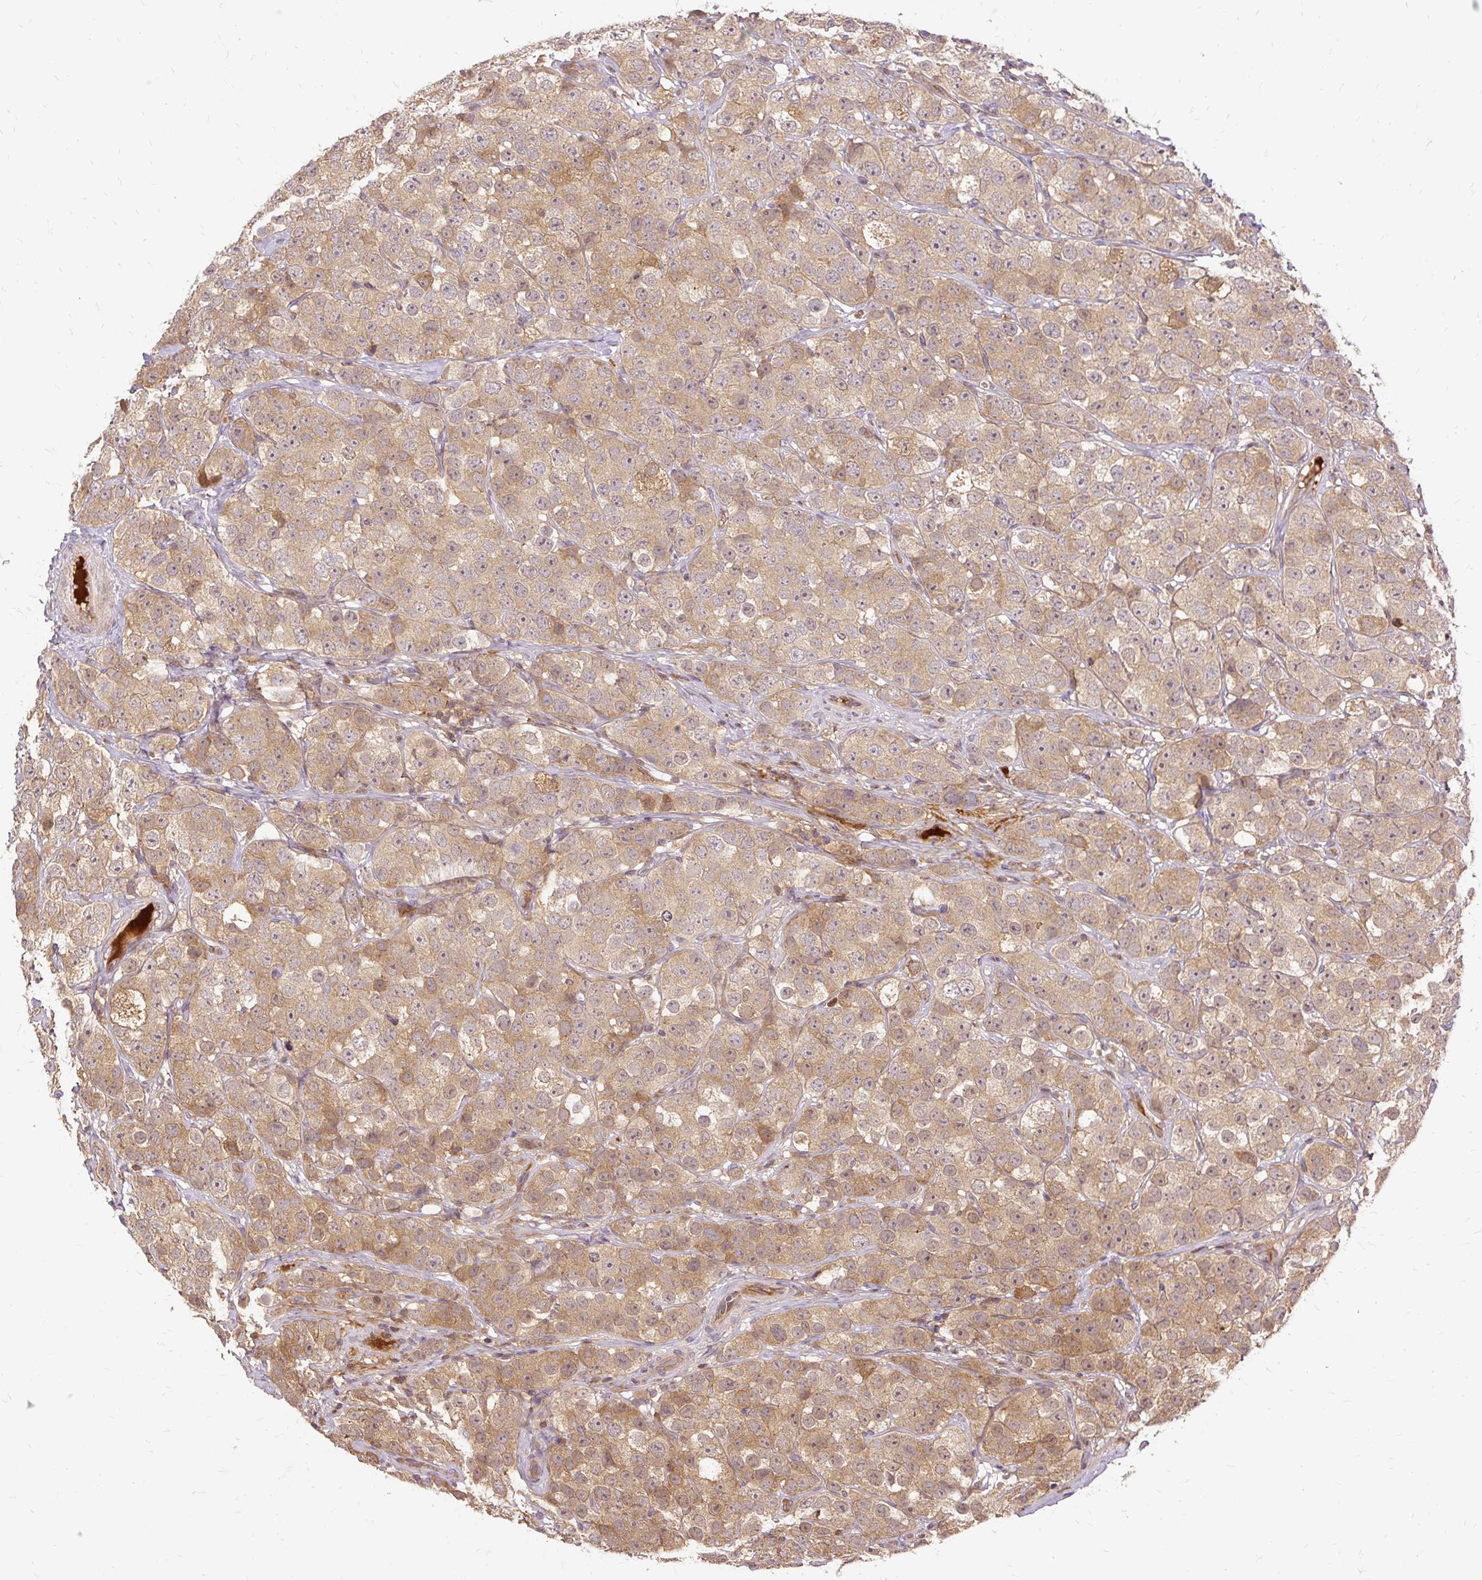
{"staining": {"intensity": "moderate", "quantity": ">75%", "location": "cytoplasmic/membranous"}, "tissue": "testis cancer", "cell_type": "Tumor cells", "image_type": "cancer", "snomed": [{"axis": "morphology", "description": "Seminoma, NOS"}, {"axis": "topography", "description": "Testis"}], "caption": "Testis cancer stained with a protein marker displays moderate staining in tumor cells.", "gene": "AP5S1", "patient": {"sex": "male", "age": 28}}